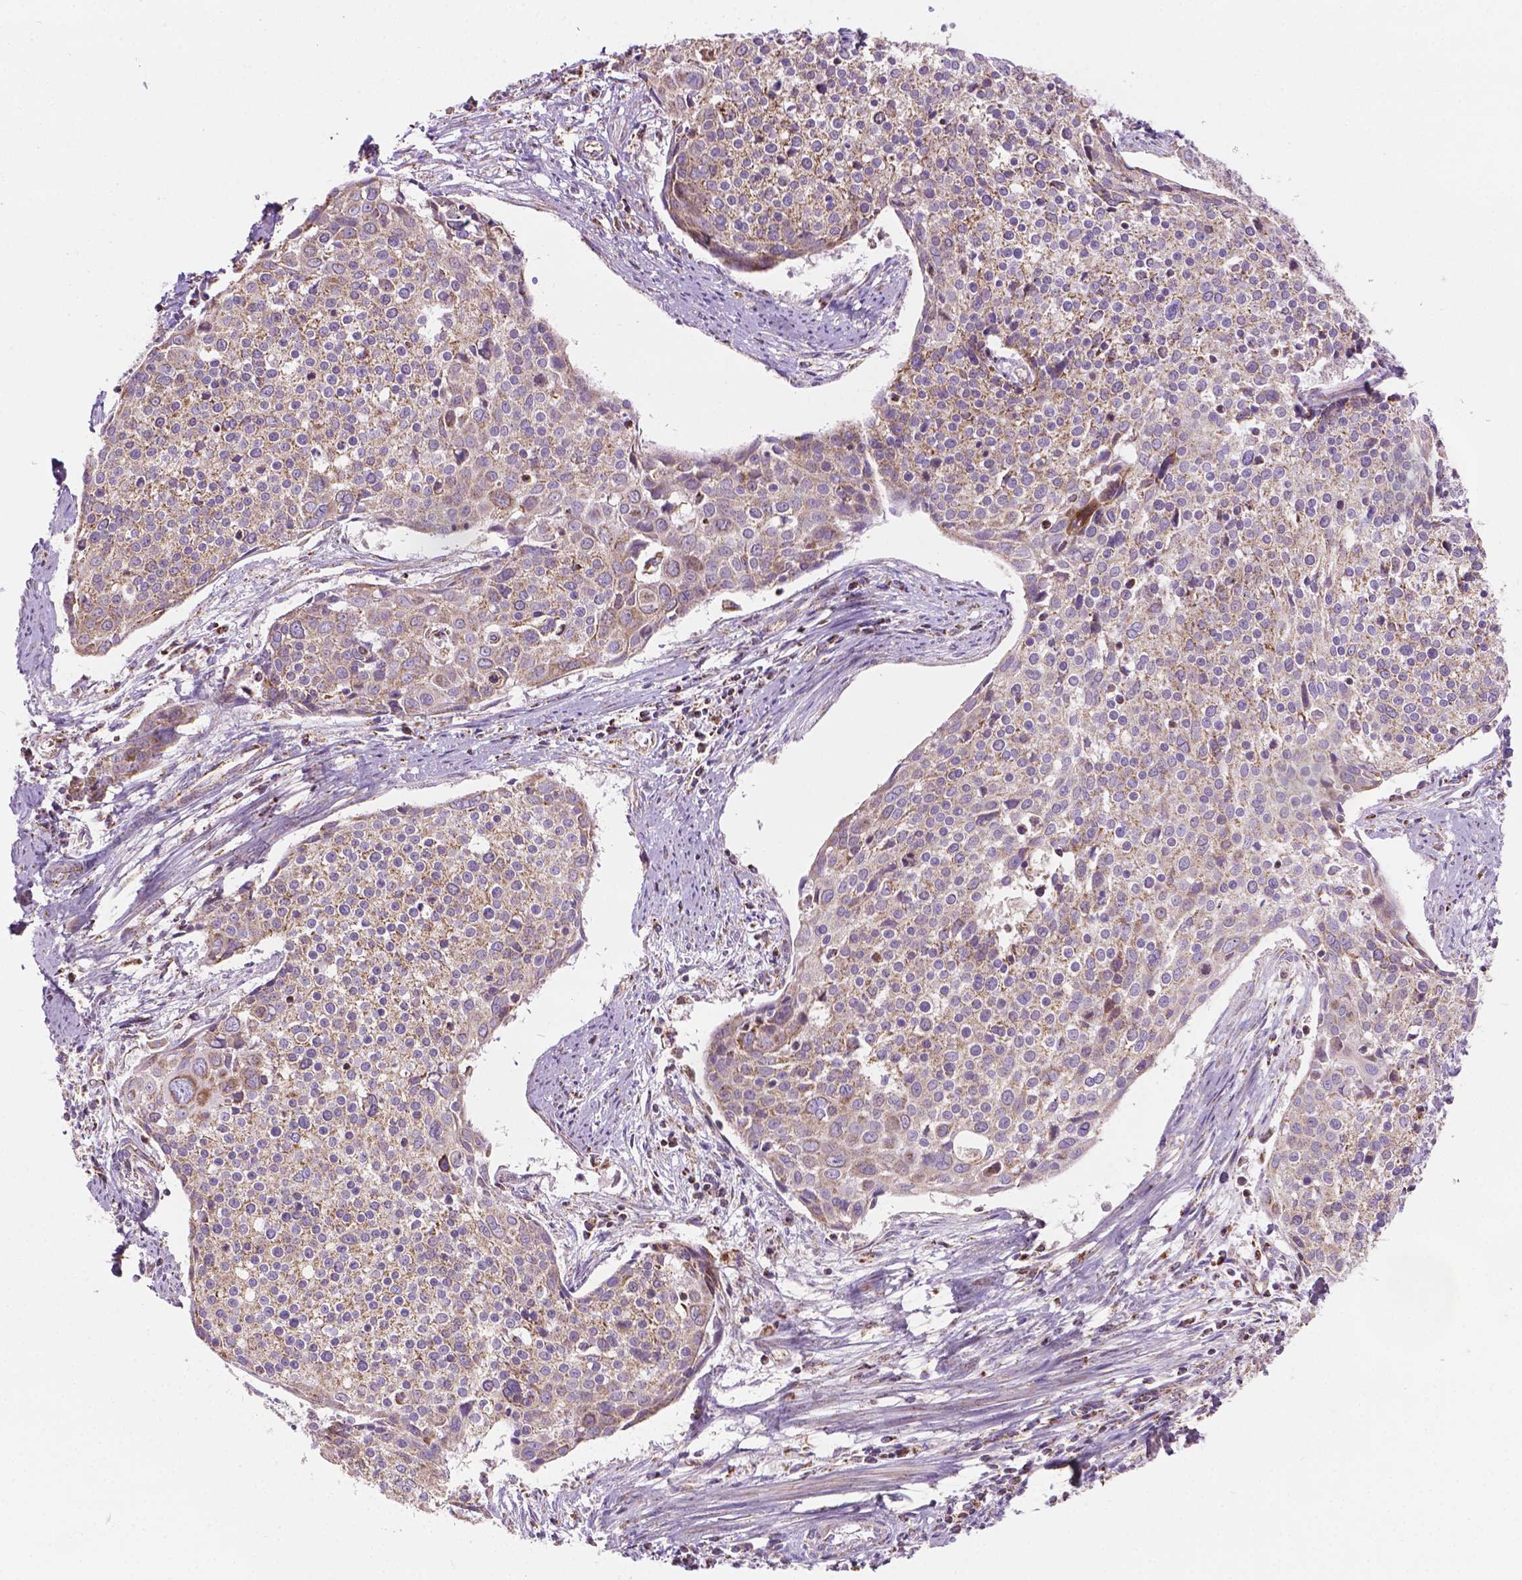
{"staining": {"intensity": "moderate", "quantity": ">75%", "location": "cytoplasmic/membranous"}, "tissue": "cervical cancer", "cell_type": "Tumor cells", "image_type": "cancer", "snomed": [{"axis": "morphology", "description": "Squamous cell carcinoma, NOS"}, {"axis": "topography", "description": "Cervix"}], "caption": "Moderate cytoplasmic/membranous staining is present in approximately >75% of tumor cells in cervical cancer. The staining was performed using DAB to visualize the protein expression in brown, while the nuclei were stained in blue with hematoxylin (Magnification: 20x).", "gene": "PIBF1", "patient": {"sex": "female", "age": 39}}